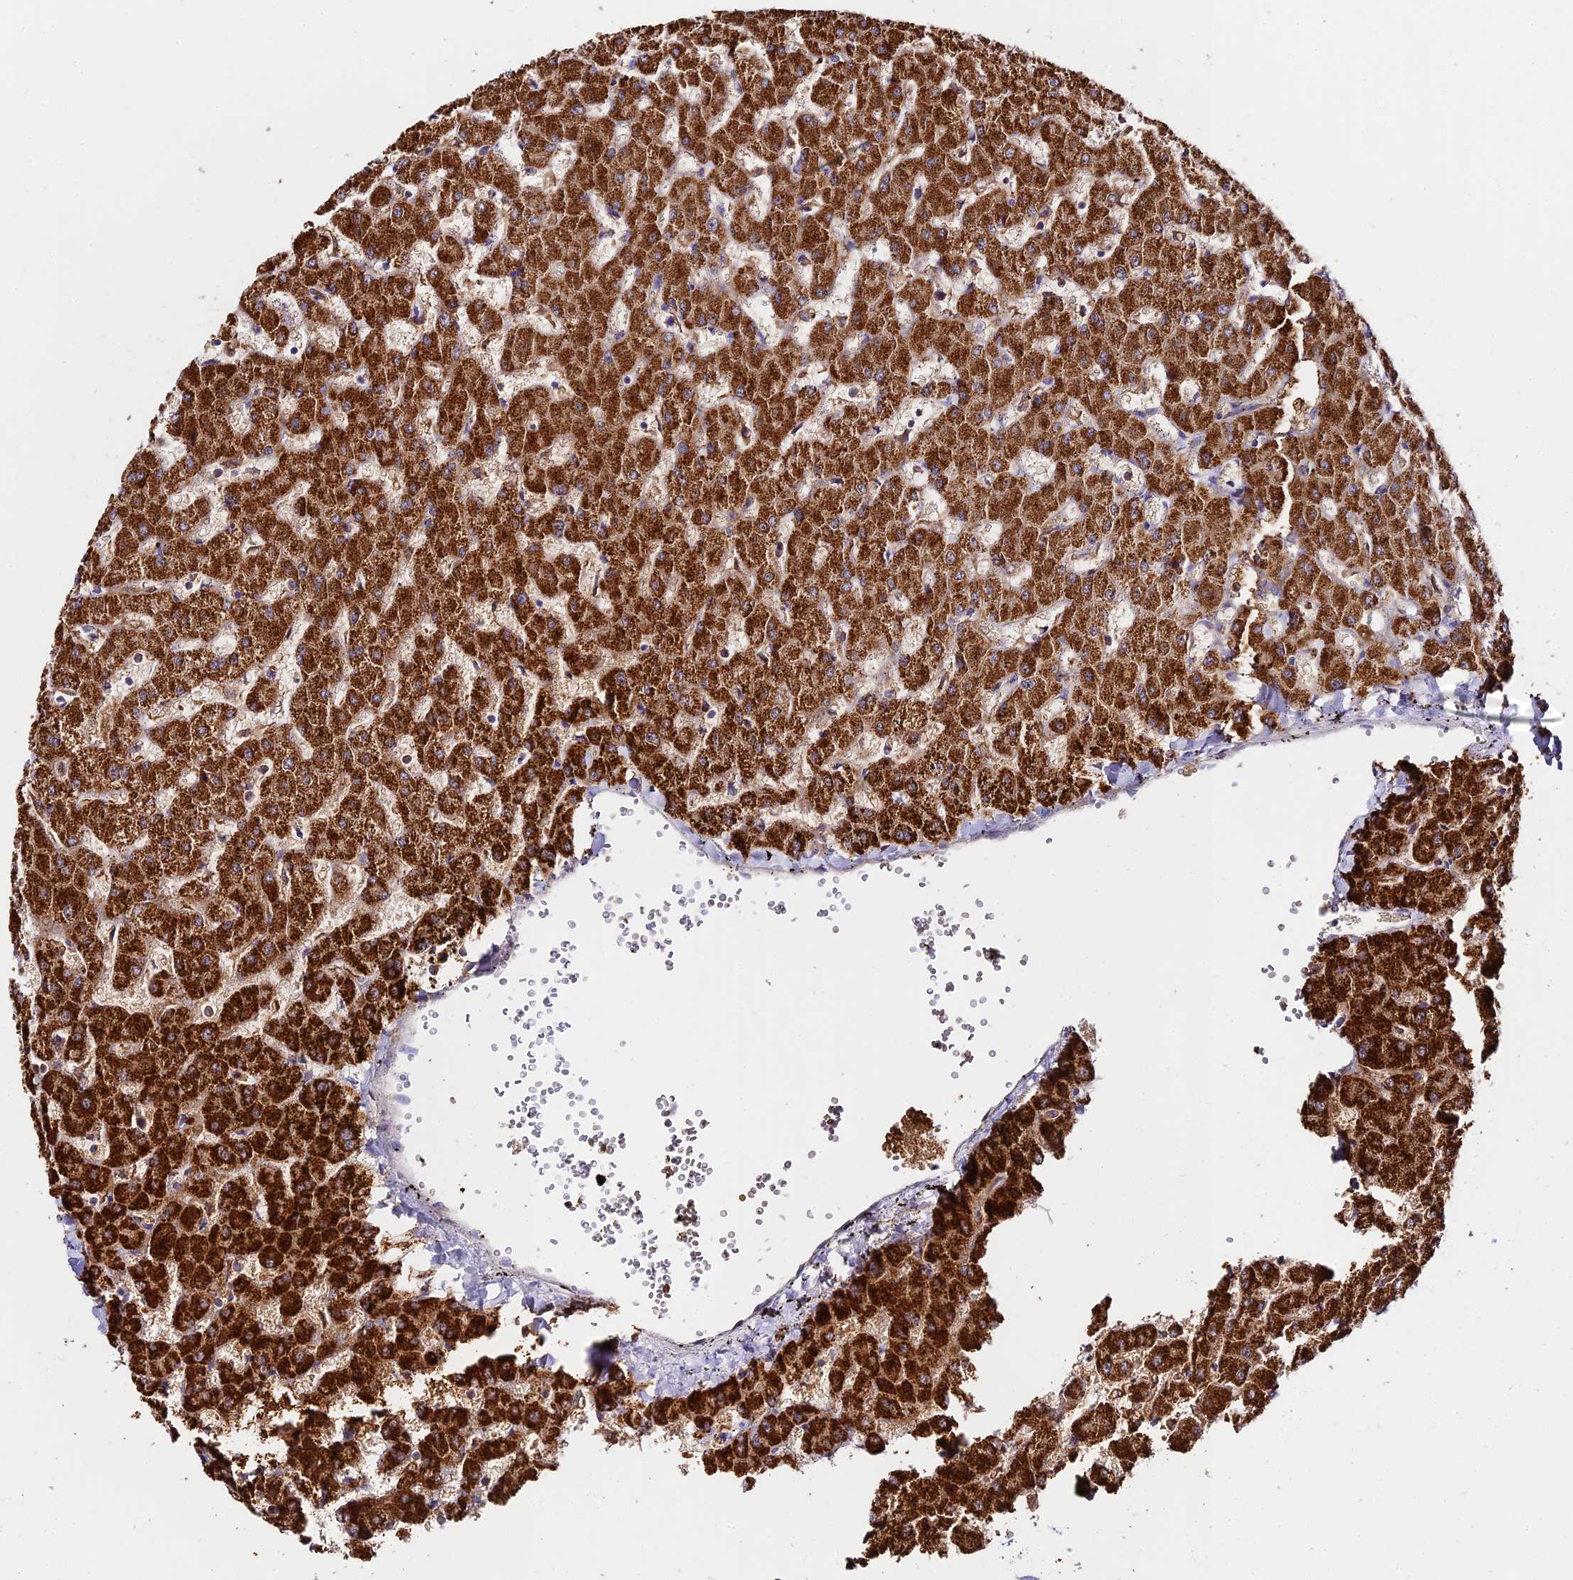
{"staining": {"intensity": "weak", "quantity": ">75%", "location": "cytoplasmic/membranous"}, "tissue": "liver", "cell_type": "Cholangiocytes", "image_type": "normal", "snomed": [{"axis": "morphology", "description": "Normal tissue, NOS"}, {"axis": "topography", "description": "Liver"}], "caption": "Immunohistochemical staining of normal liver demonstrates weak cytoplasmic/membranous protein staining in about >75% of cholangiocytes.", "gene": "C3orf20", "patient": {"sex": "female", "age": 63}}